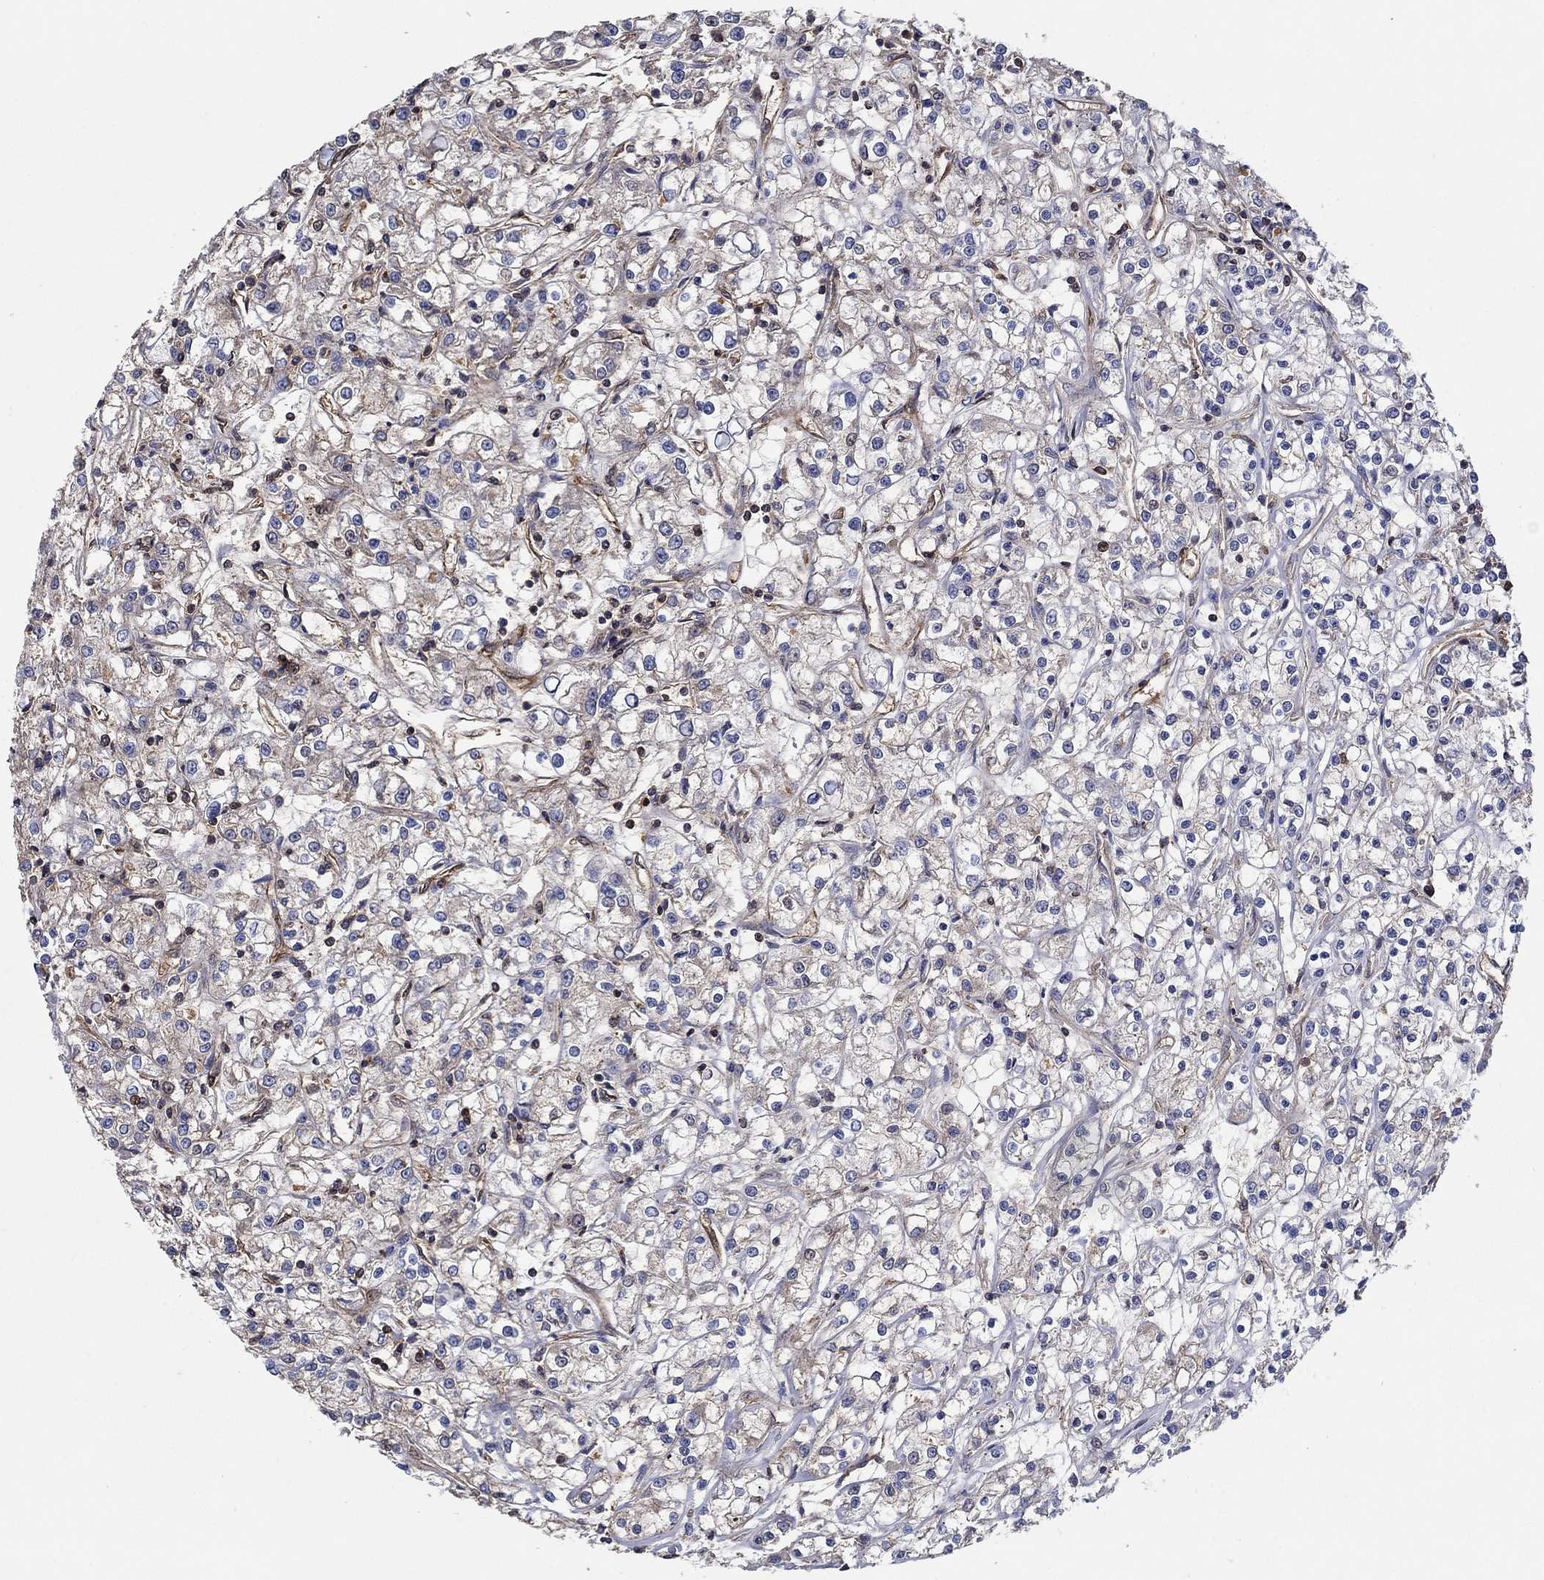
{"staining": {"intensity": "negative", "quantity": "none", "location": "none"}, "tissue": "renal cancer", "cell_type": "Tumor cells", "image_type": "cancer", "snomed": [{"axis": "morphology", "description": "Adenocarcinoma, NOS"}, {"axis": "topography", "description": "Kidney"}], "caption": "Tumor cells show no significant positivity in renal cancer (adenocarcinoma).", "gene": "AGFG2", "patient": {"sex": "female", "age": 59}}